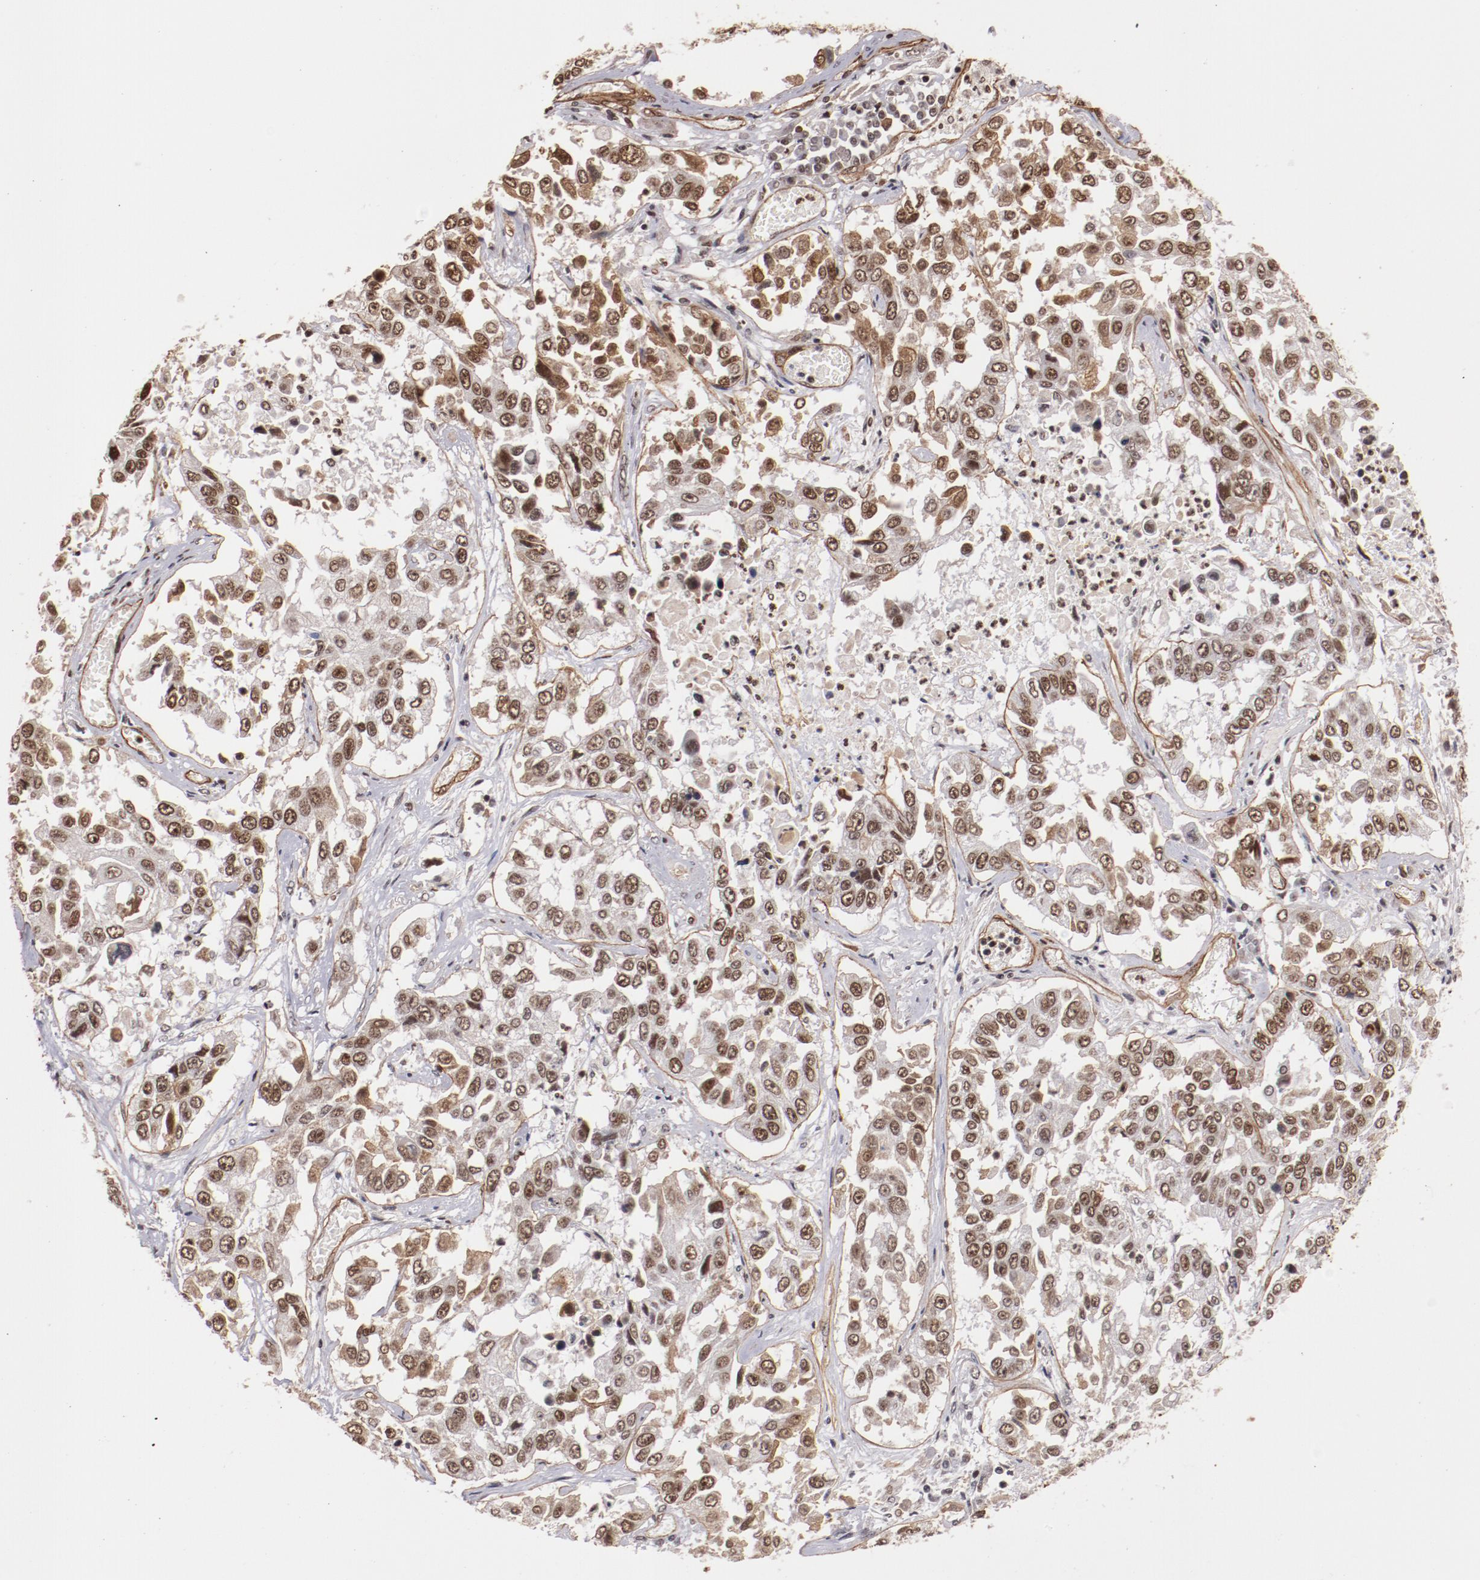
{"staining": {"intensity": "moderate", "quantity": ">75%", "location": "cytoplasmic/membranous"}, "tissue": "lung cancer", "cell_type": "Tumor cells", "image_type": "cancer", "snomed": [{"axis": "morphology", "description": "Squamous cell carcinoma, NOS"}, {"axis": "topography", "description": "Lung"}], "caption": "Lung squamous cell carcinoma stained for a protein (brown) displays moderate cytoplasmic/membranous positive staining in about >75% of tumor cells.", "gene": "STAG2", "patient": {"sex": "male", "age": 71}}